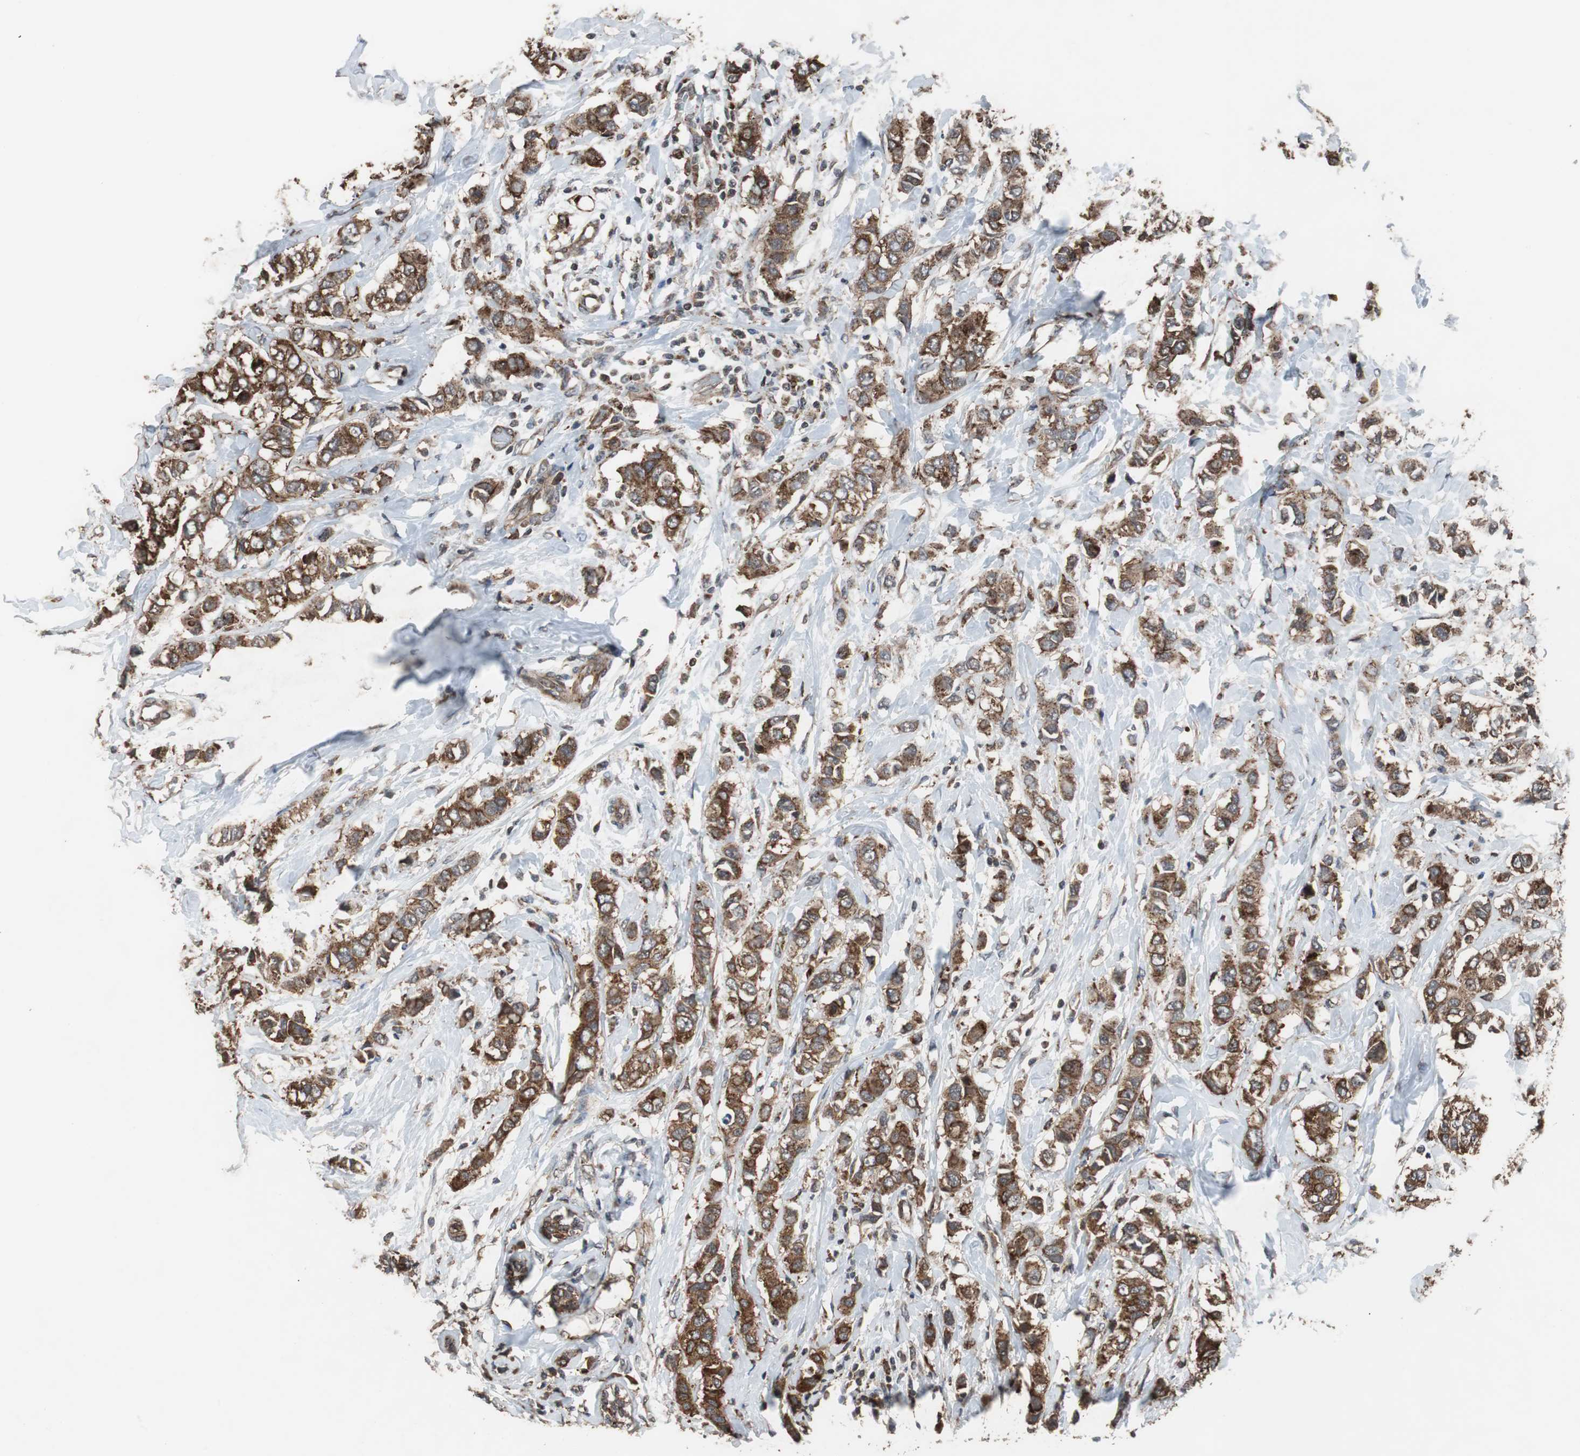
{"staining": {"intensity": "strong", "quantity": ">75%", "location": "cytoplasmic/membranous"}, "tissue": "breast cancer", "cell_type": "Tumor cells", "image_type": "cancer", "snomed": [{"axis": "morphology", "description": "Duct carcinoma"}, {"axis": "topography", "description": "Breast"}], "caption": "Invasive ductal carcinoma (breast) was stained to show a protein in brown. There is high levels of strong cytoplasmic/membranous positivity in approximately >75% of tumor cells.", "gene": "USP10", "patient": {"sex": "female", "age": 50}}